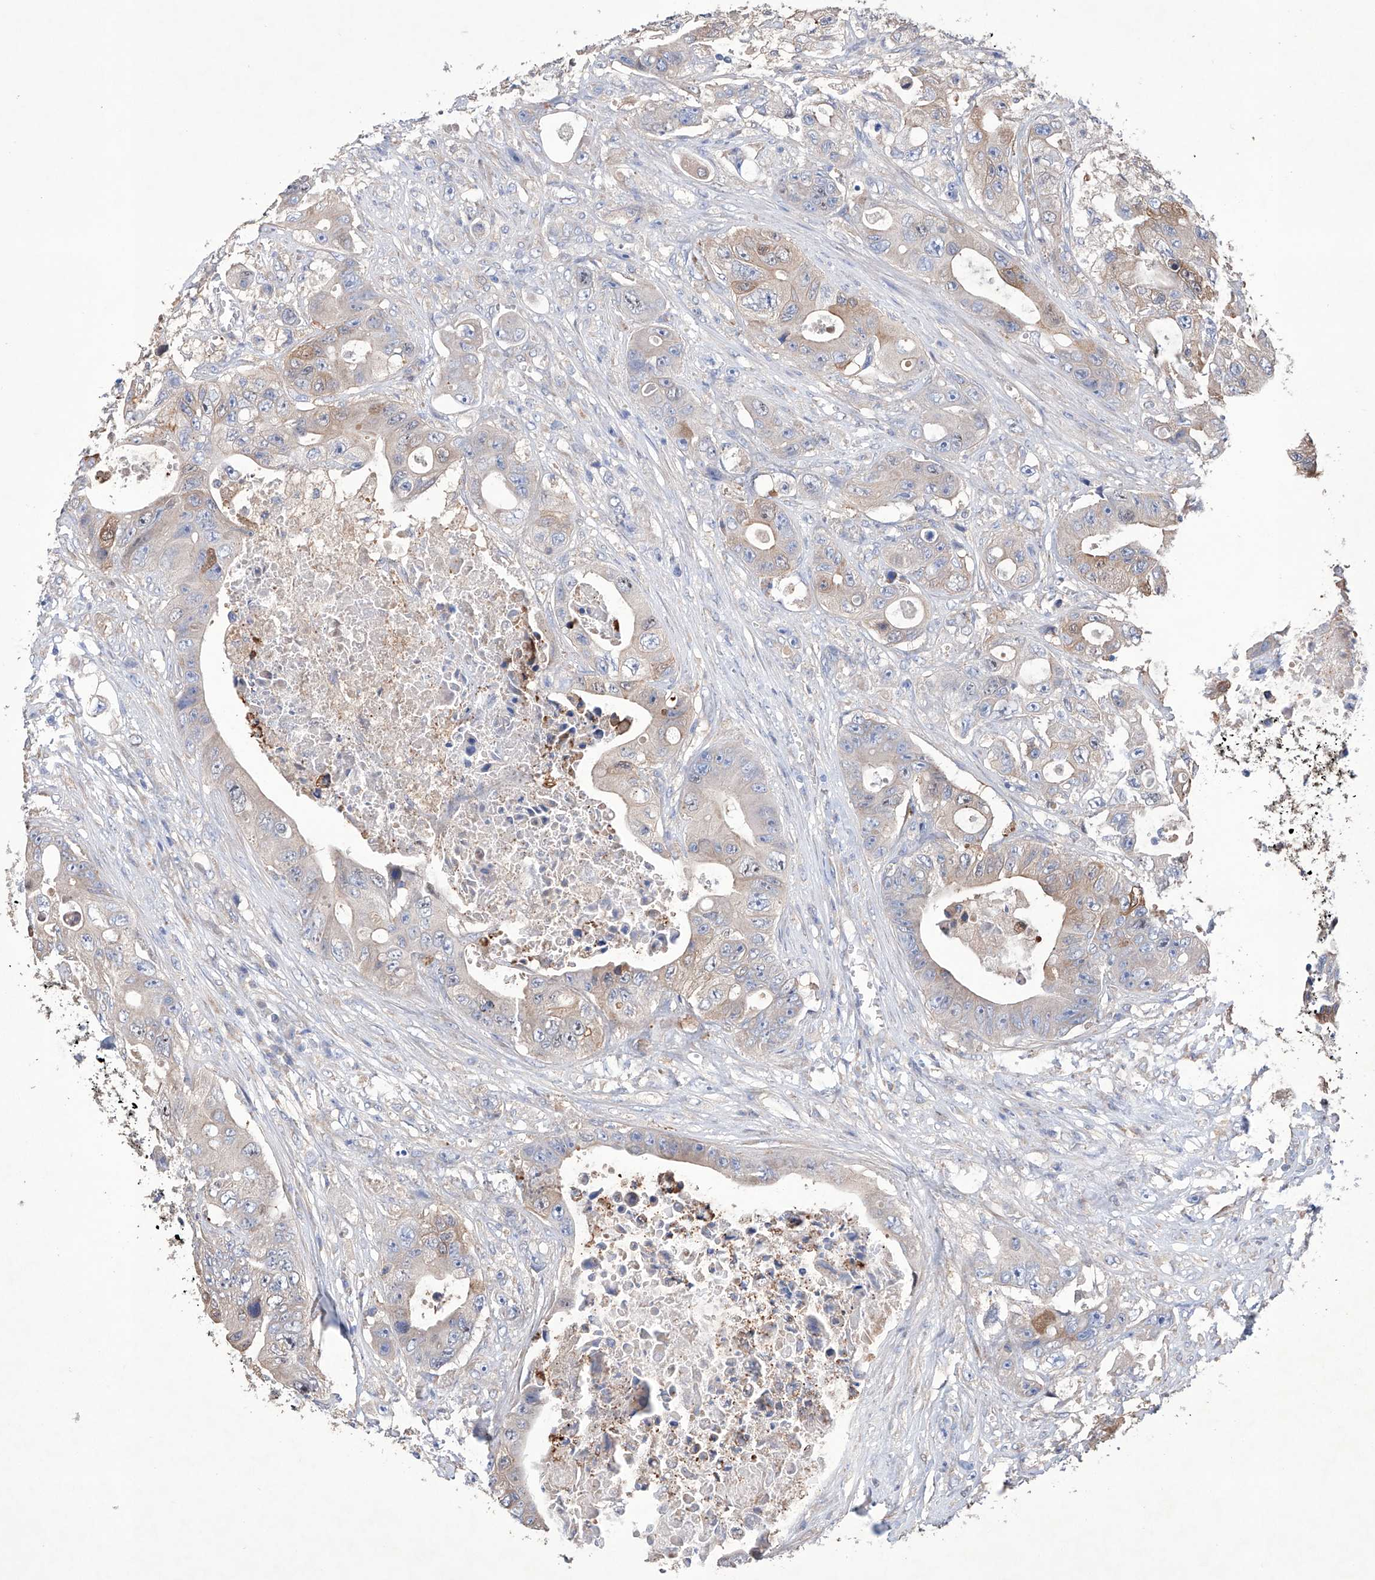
{"staining": {"intensity": "weak", "quantity": "25%-75%", "location": "cytoplasmic/membranous"}, "tissue": "colorectal cancer", "cell_type": "Tumor cells", "image_type": "cancer", "snomed": [{"axis": "morphology", "description": "Adenocarcinoma, NOS"}, {"axis": "topography", "description": "Colon"}], "caption": "Protein expression analysis of human adenocarcinoma (colorectal) reveals weak cytoplasmic/membranous staining in about 25%-75% of tumor cells.", "gene": "AFG1L", "patient": {"sex": "female", "age": 46}}